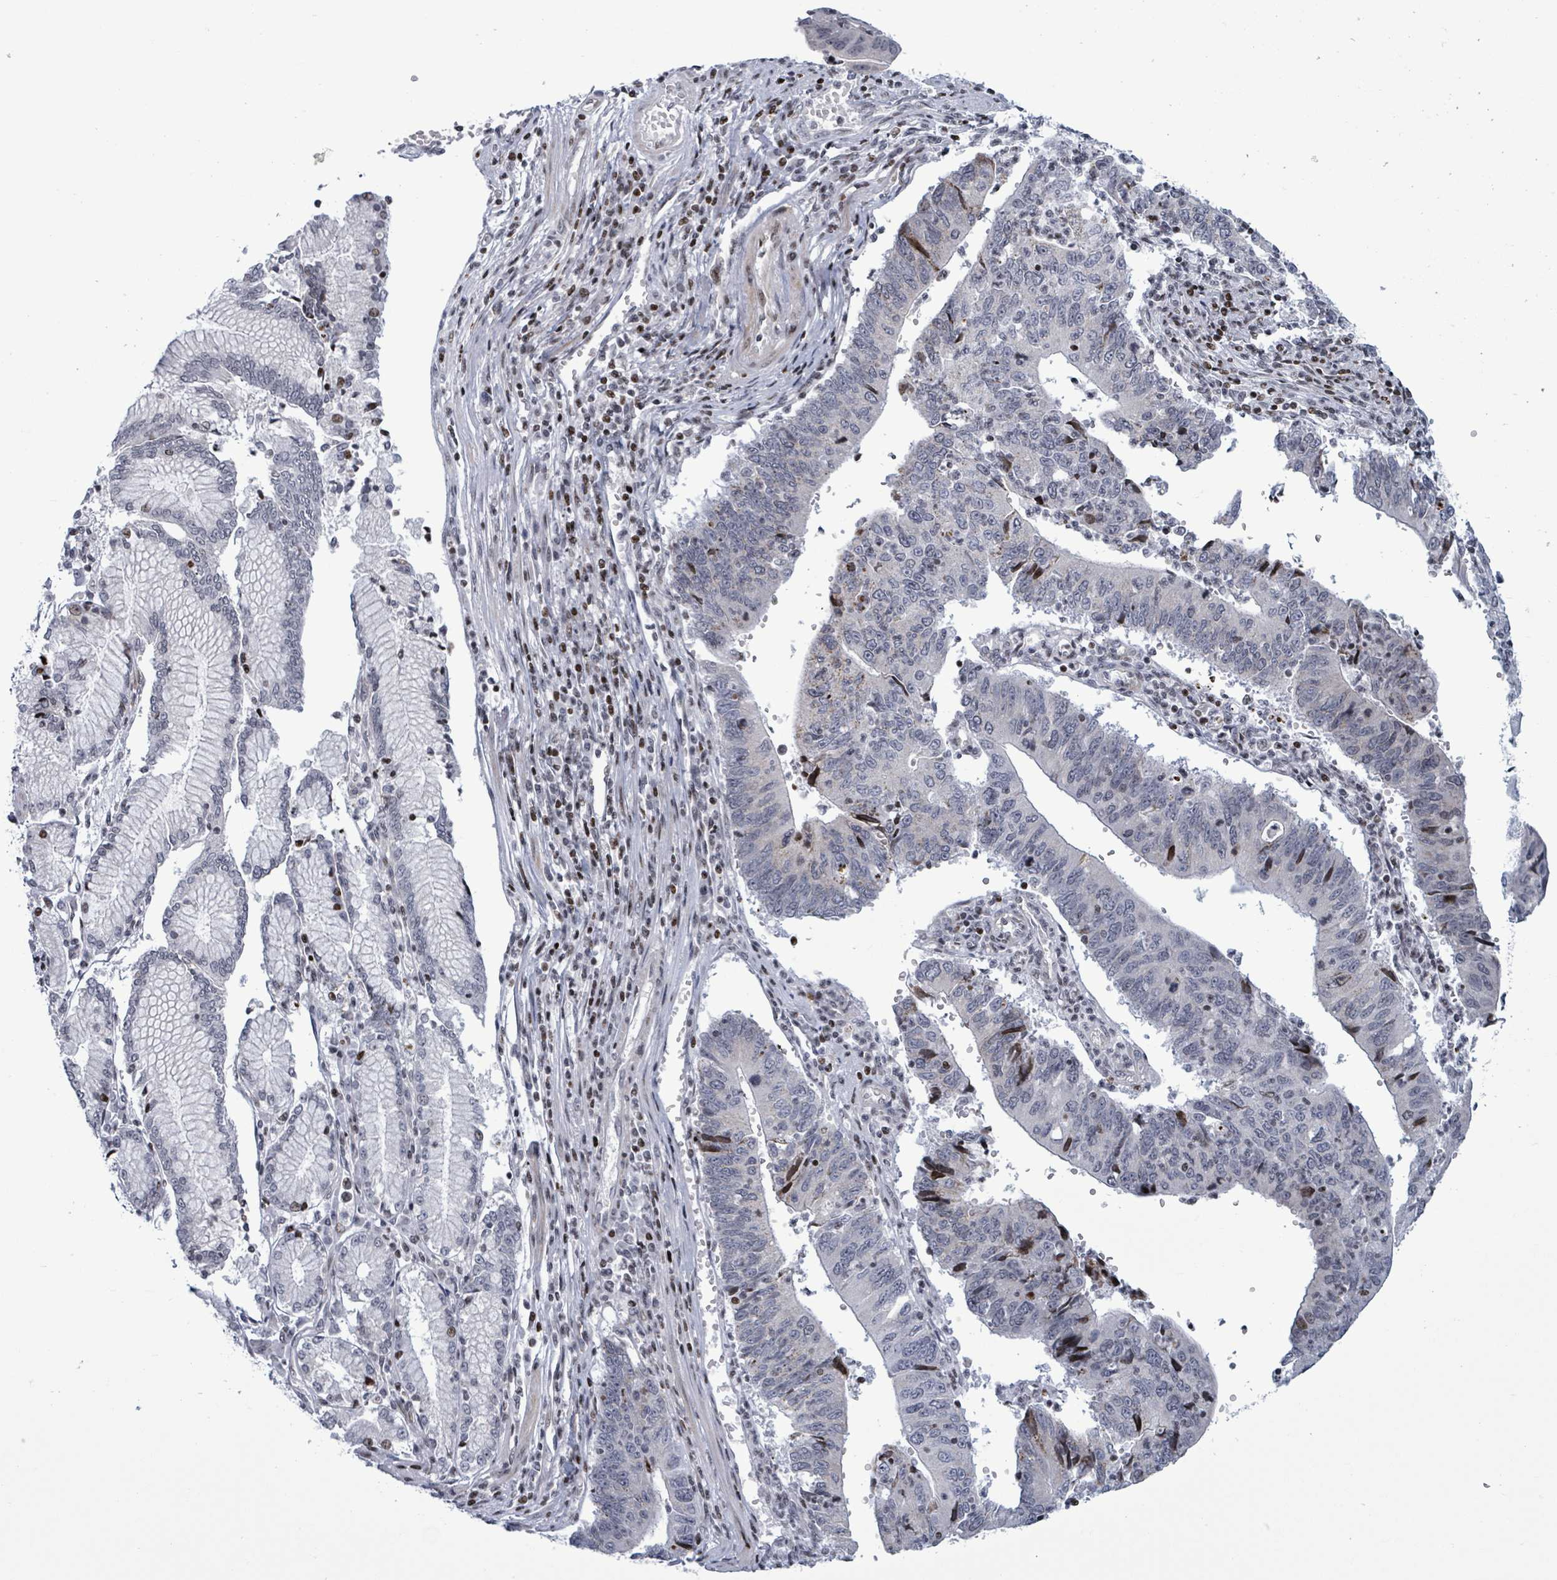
{"staining": {"intensity": "strong", "quantity": "<25%", "location": "nuclear"}, "tissue": "stomach cancer", "cell_type": "Tumor cells", "image_type": "cancer", "snomed": [{"axis": "morphology", "description": "Adenocarcinoma, NOS"}, {"axis": "topography", "description": "Stomach"}], "caption": "Human stomach cancer (adenocarcinoma) stained for a protein (brown) demonstrates strong nuclear positive expression in about <25% of tumor cells.", "gene": "FNDC4", "patient": {"sex": "male", "age": 59}}